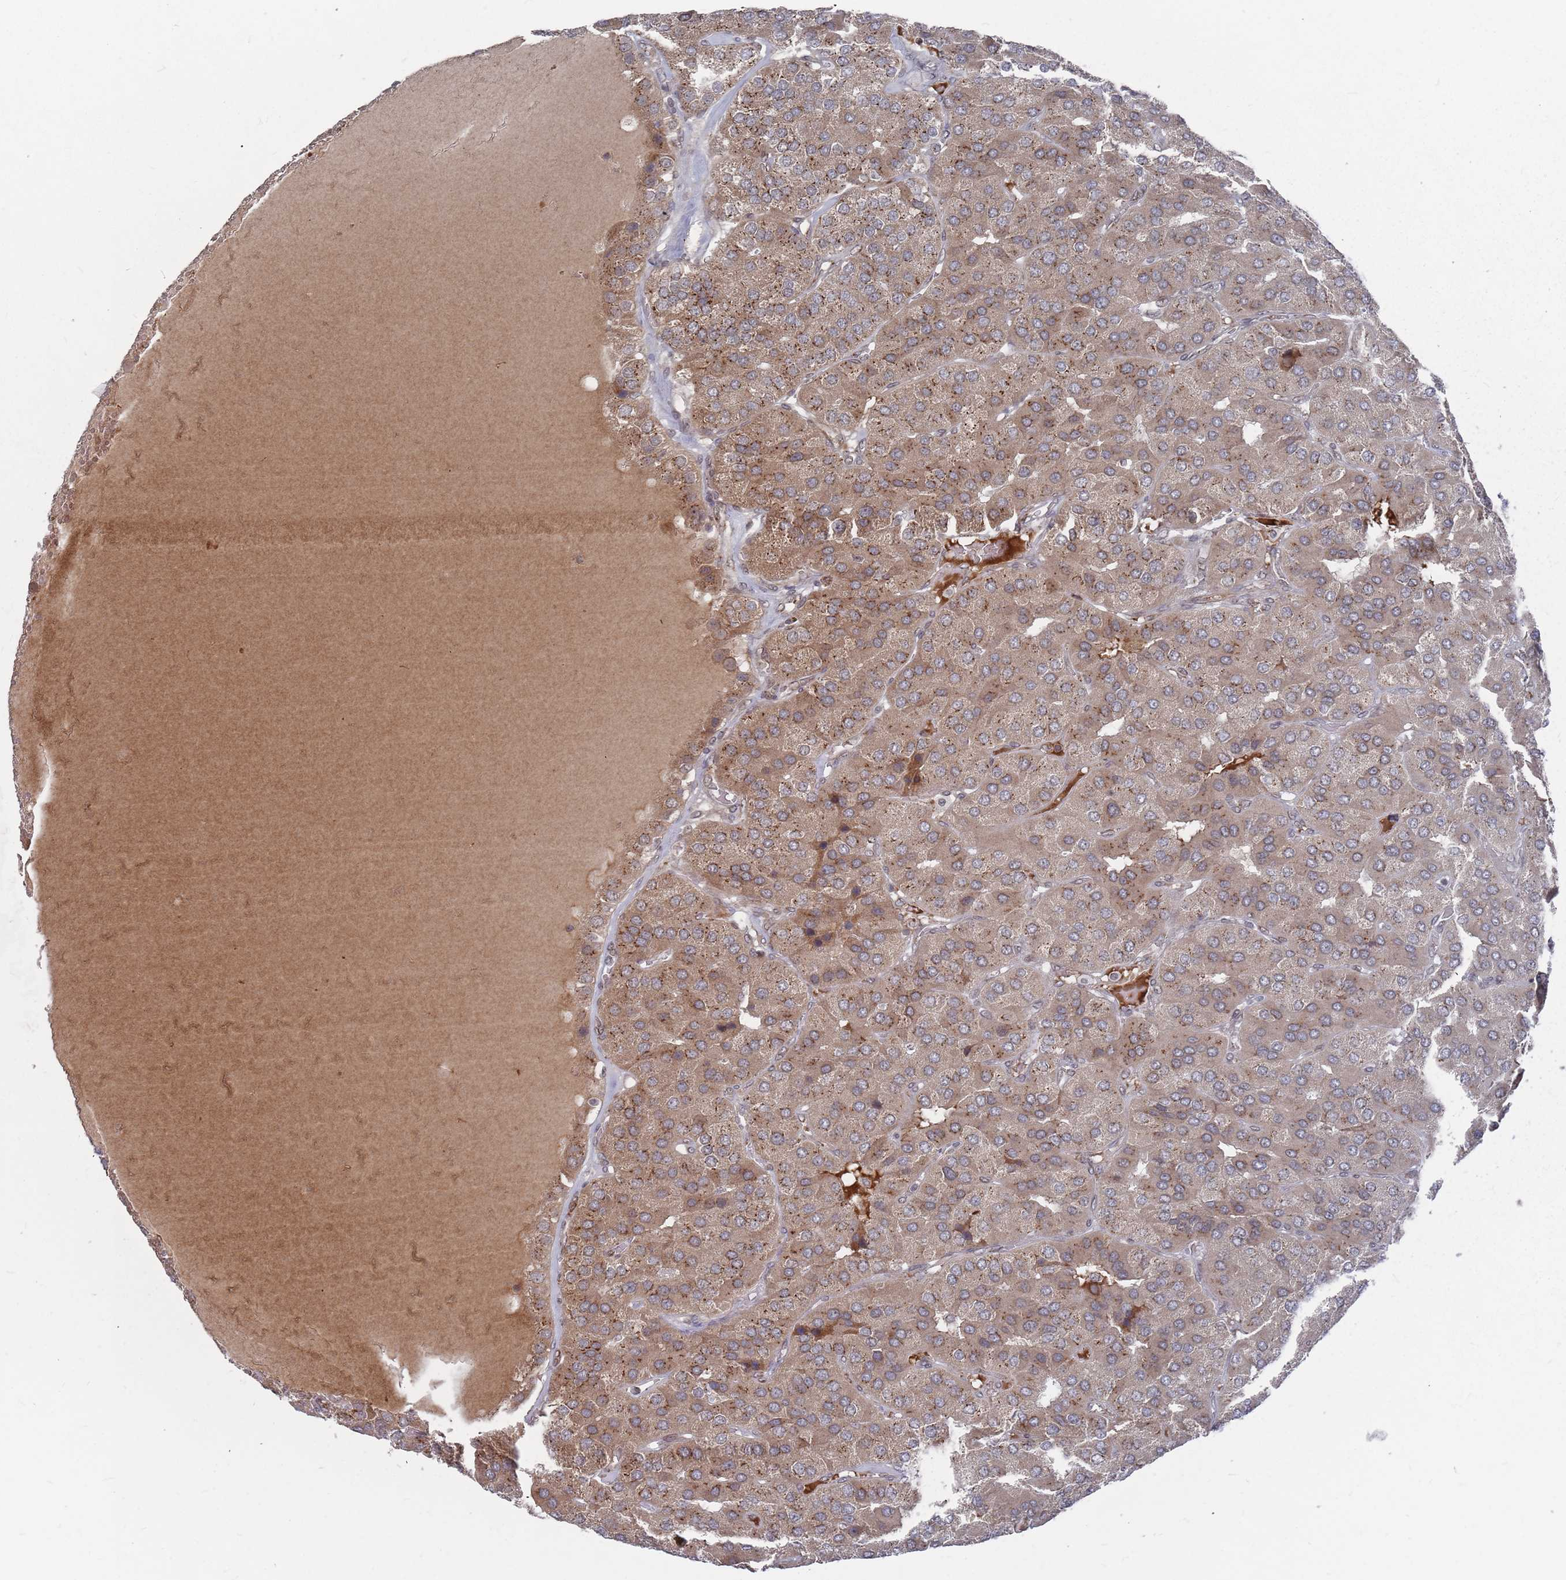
{"staining": {"intensity": "moderate", "quantity": ">75%", "location": "cytoplasmic/membranous"}, "tissue": "parathyroid gland", "cell_type": "Glandular cells", "image_type": "normal", "snomed": [{"axis": "morphology", "description": "Normal tissue, NOS"}, {"axis": "morphology", "description": "Adenoma, NOS"}, {"axis": "topography", "description": "Parathyroid gland"}], "caption": "Protein staining shows moderate cytoplasmic/membranous staining in approximately >75% of glandular cells in normal parathyroid gland.", "gene": "FMO4", "patient": {"sex": "female", "age": 86}}